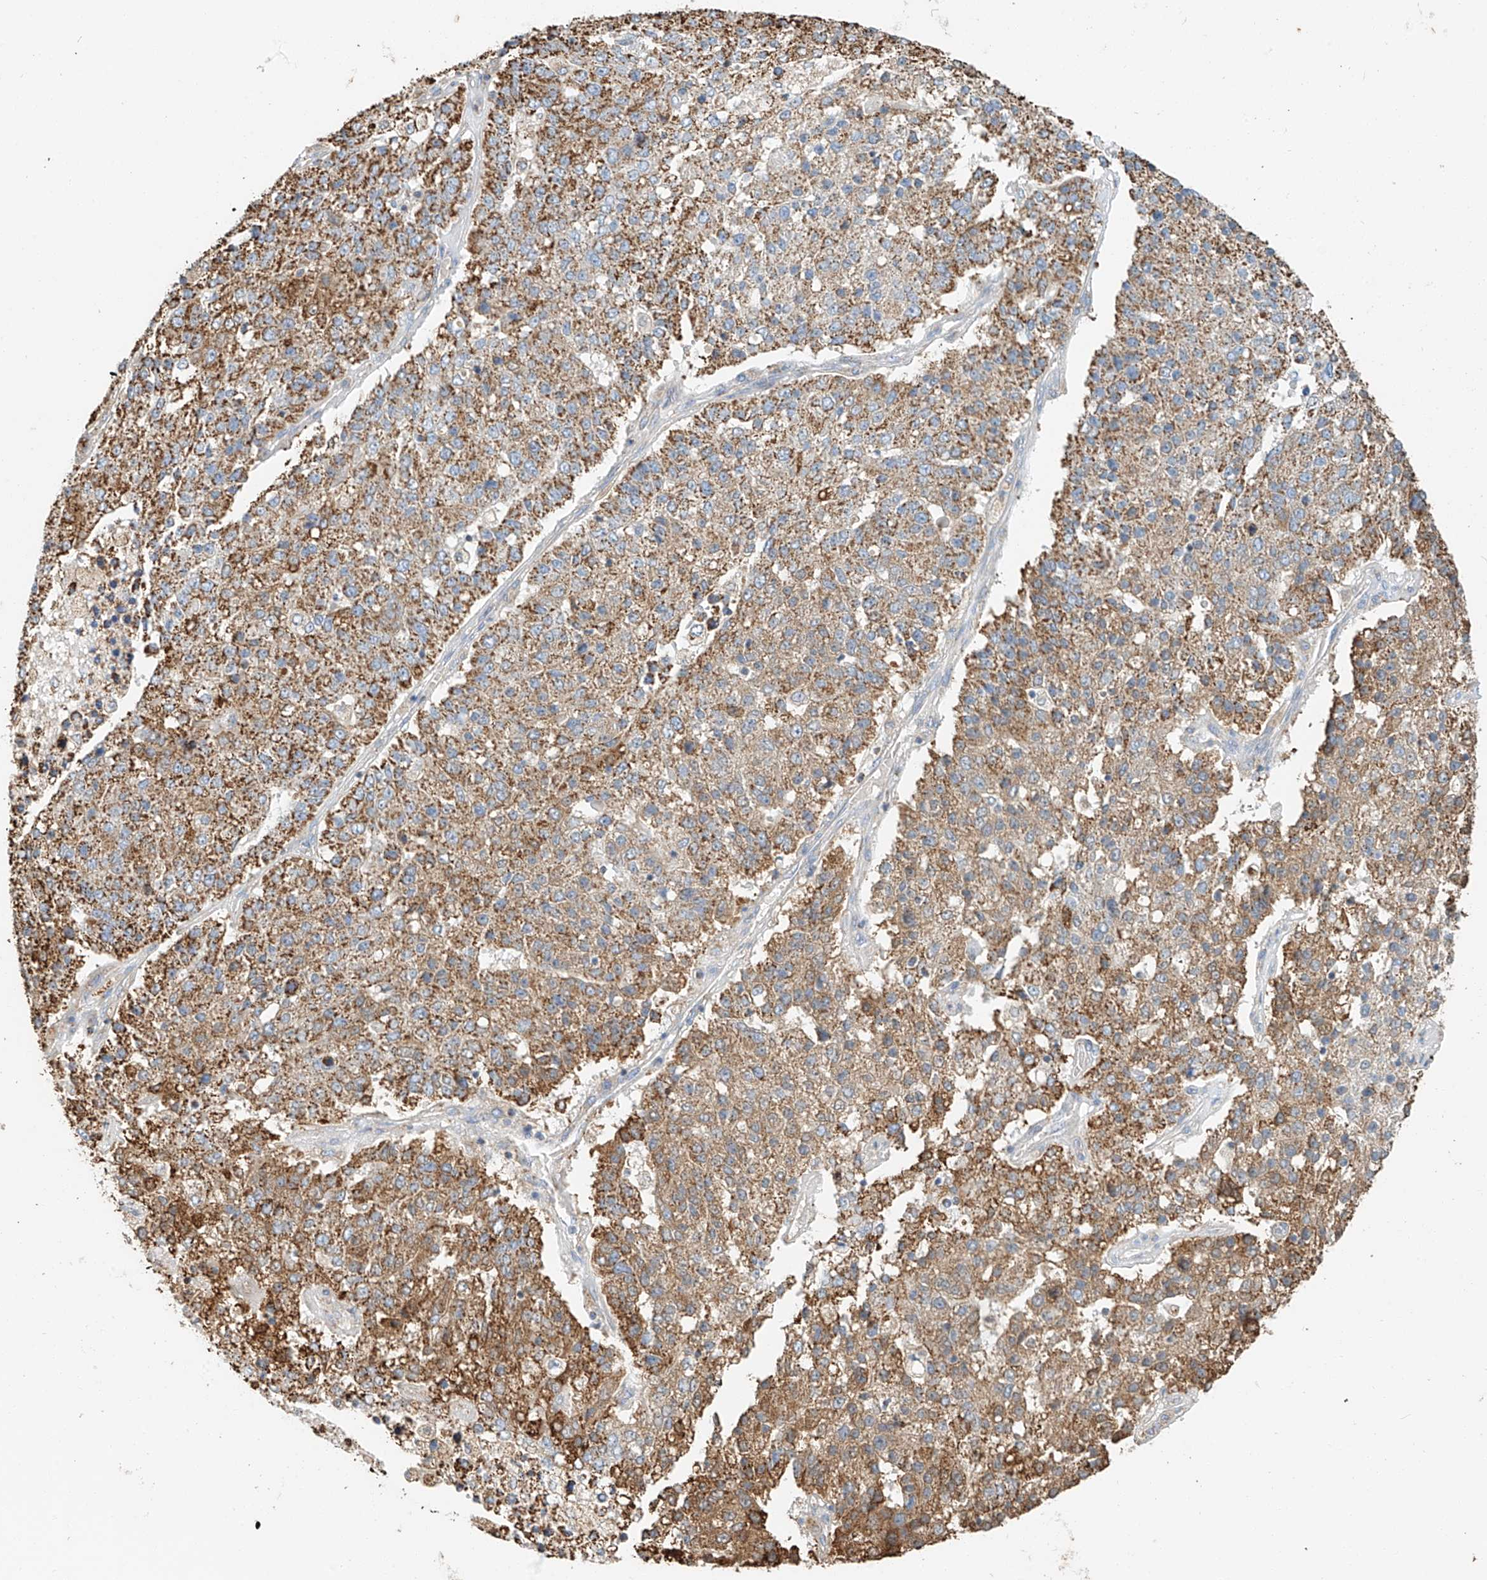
{"staining": {"intensity": "moderate", "quantity": ">75%", "location": "cytoplasmic/membranous"}, "tissue": "pancreatic cancer", "cell_type": "Tumor cells", "image_type": "cancer", "snomed": [{"axis": "morphology", "description": "Adenocarcinoma, NOS"}, {"axis": "topography", "description": "Pancreas"}], "caption": "Immunohistochemical staining of pancreatic cancer (adenocarcinoma) displays medium levels of moderate cytoplasmic/membranous expression in about >75% of tumor cells. (DAB IHC, brown staining for protein, blue staining for nuclei).", "gene": "YIPF7", "patient": {"sex": "female", "age": 61}}